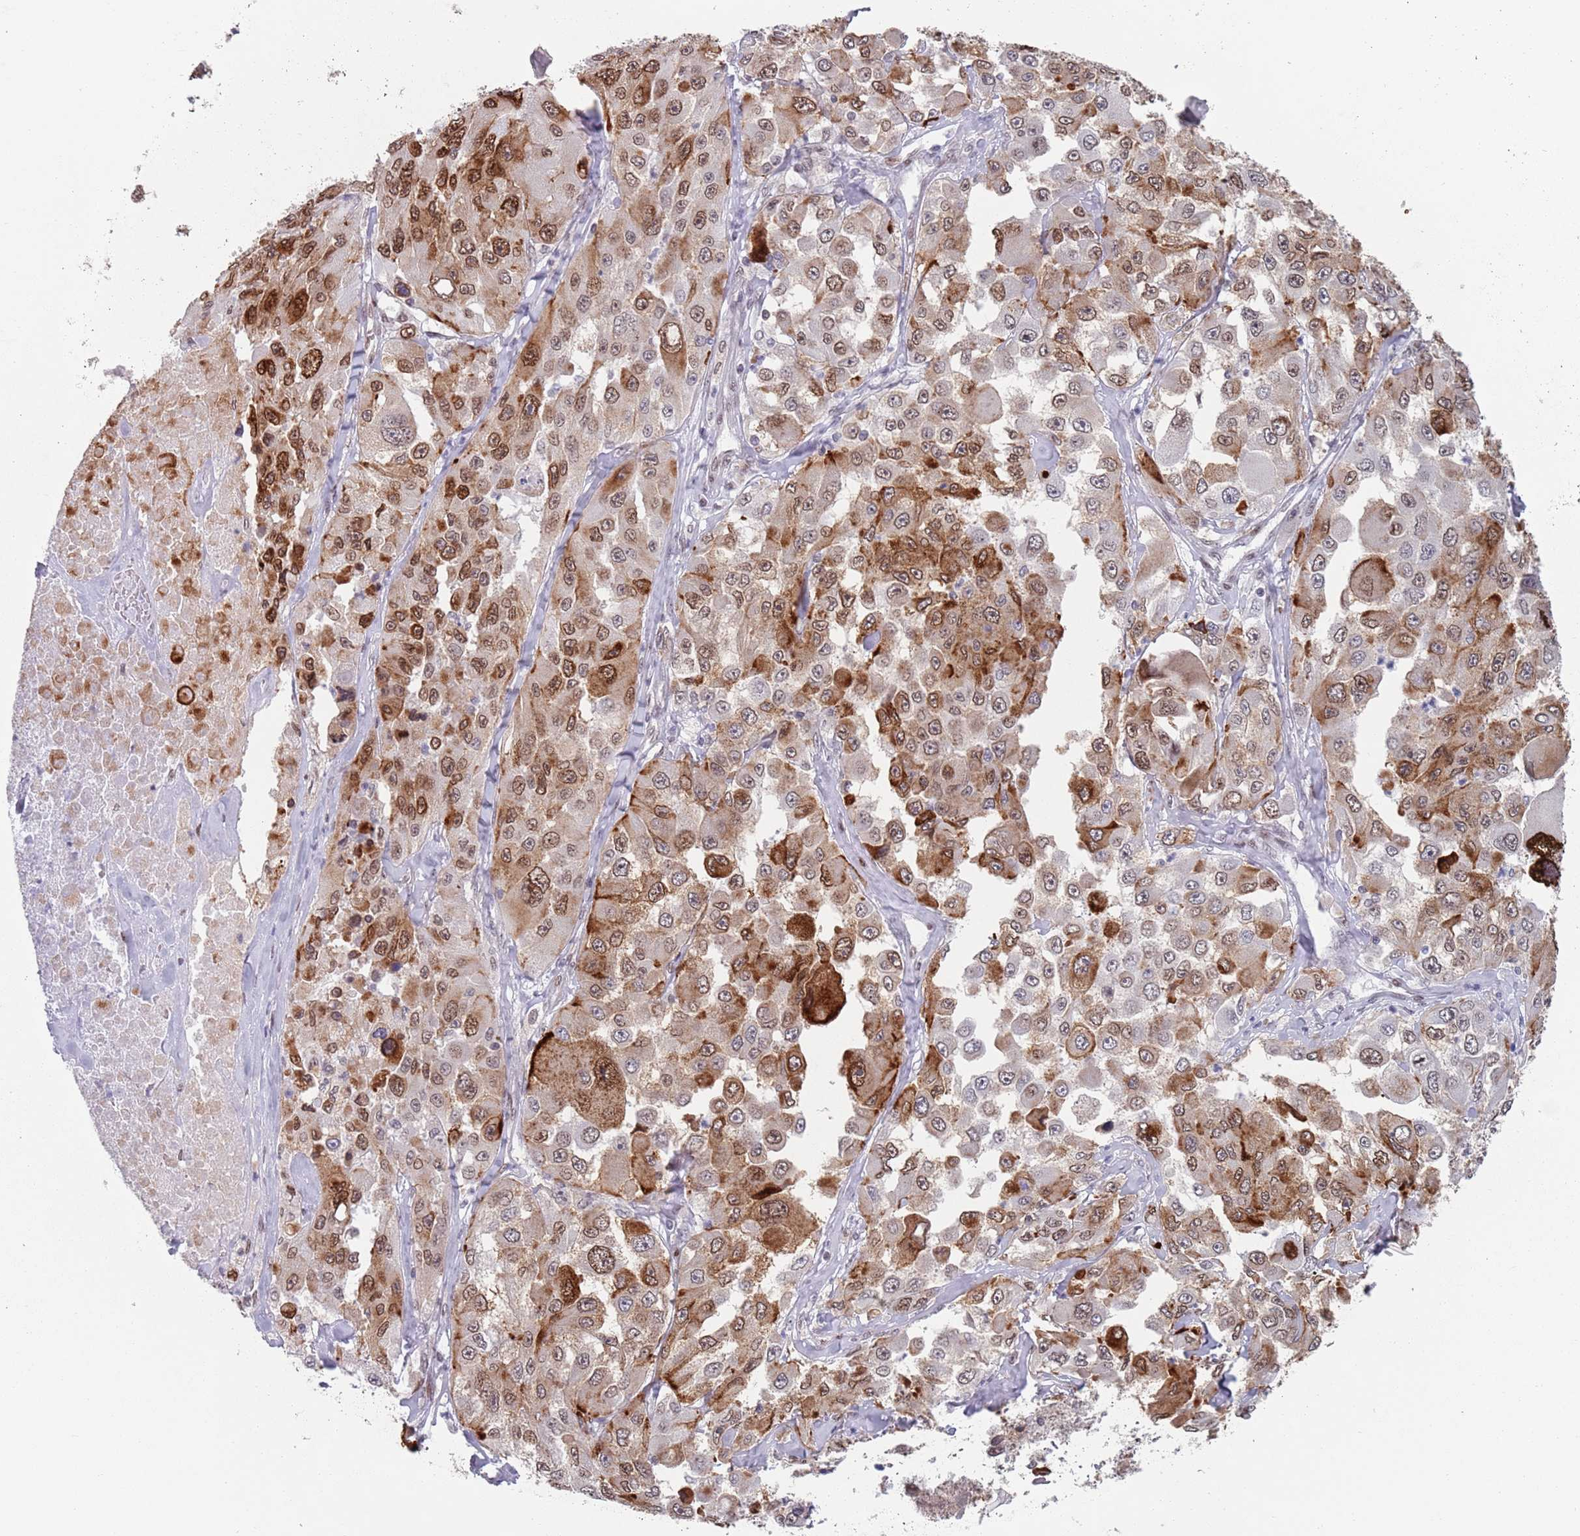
{"staining": {"intensity": "moderate", "quantity": ">75%", "location": "cytoplasmic/membranous,nuclear"}, "tissue": "melanoma", "cell_type": "Tumor cells", "image_type": "cancer", "snomed": [{"axis": "morphology", "description": "Malignant melanoma, Metastatic site"}, {"axis": "topography", "description": "Lymph node"}], "caption": "The photomicrograph displays immunohistochemical staining of melanoma. There is moderate cytoplasmic/membranous and nuclear expression is appreciated in approximately >75% of tumor cells. (IHC, brightfield microscopy, high magnification).", "gene": "MFSD12", "patient": {"sex": "male", "age": 62}}